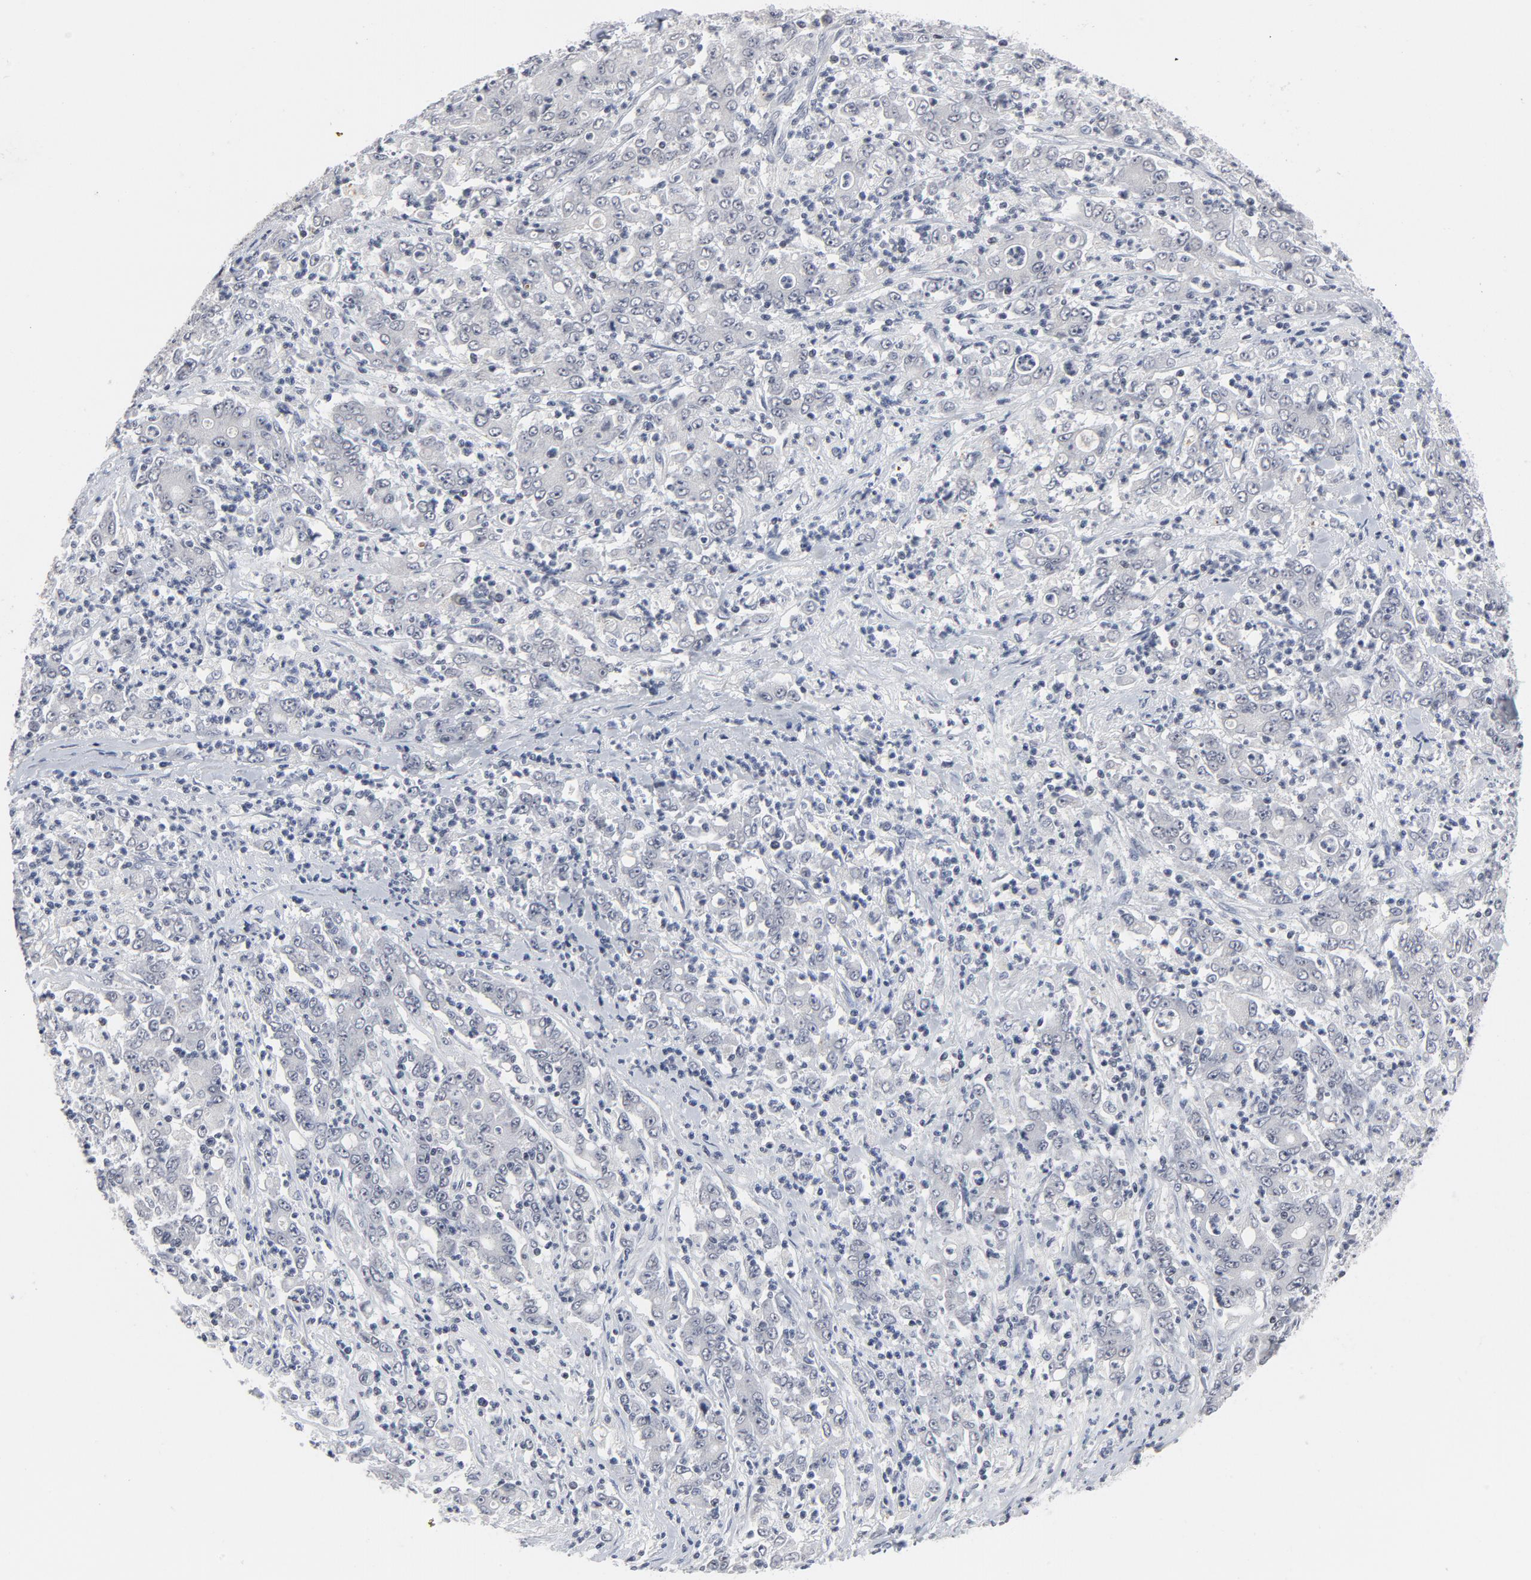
{"staining": {"intensity": "weak", "quantity": "<25%", "location": "nuclear"}, "tissue": "stomach cancer", "cell_type": "Tumor cells", "image_type": "cancer", "snomed": [{"axis": "morphology", "description": "Adenocarcinoma, NOS"}, {"axis": "topography", "description": "Stomach, lower"}], "caption": "The micrograph exhibits no significant expression in tumor cells of stomach cancer.", "gene": "GABPA", "patient": {"sex": "female", "age": 71}}